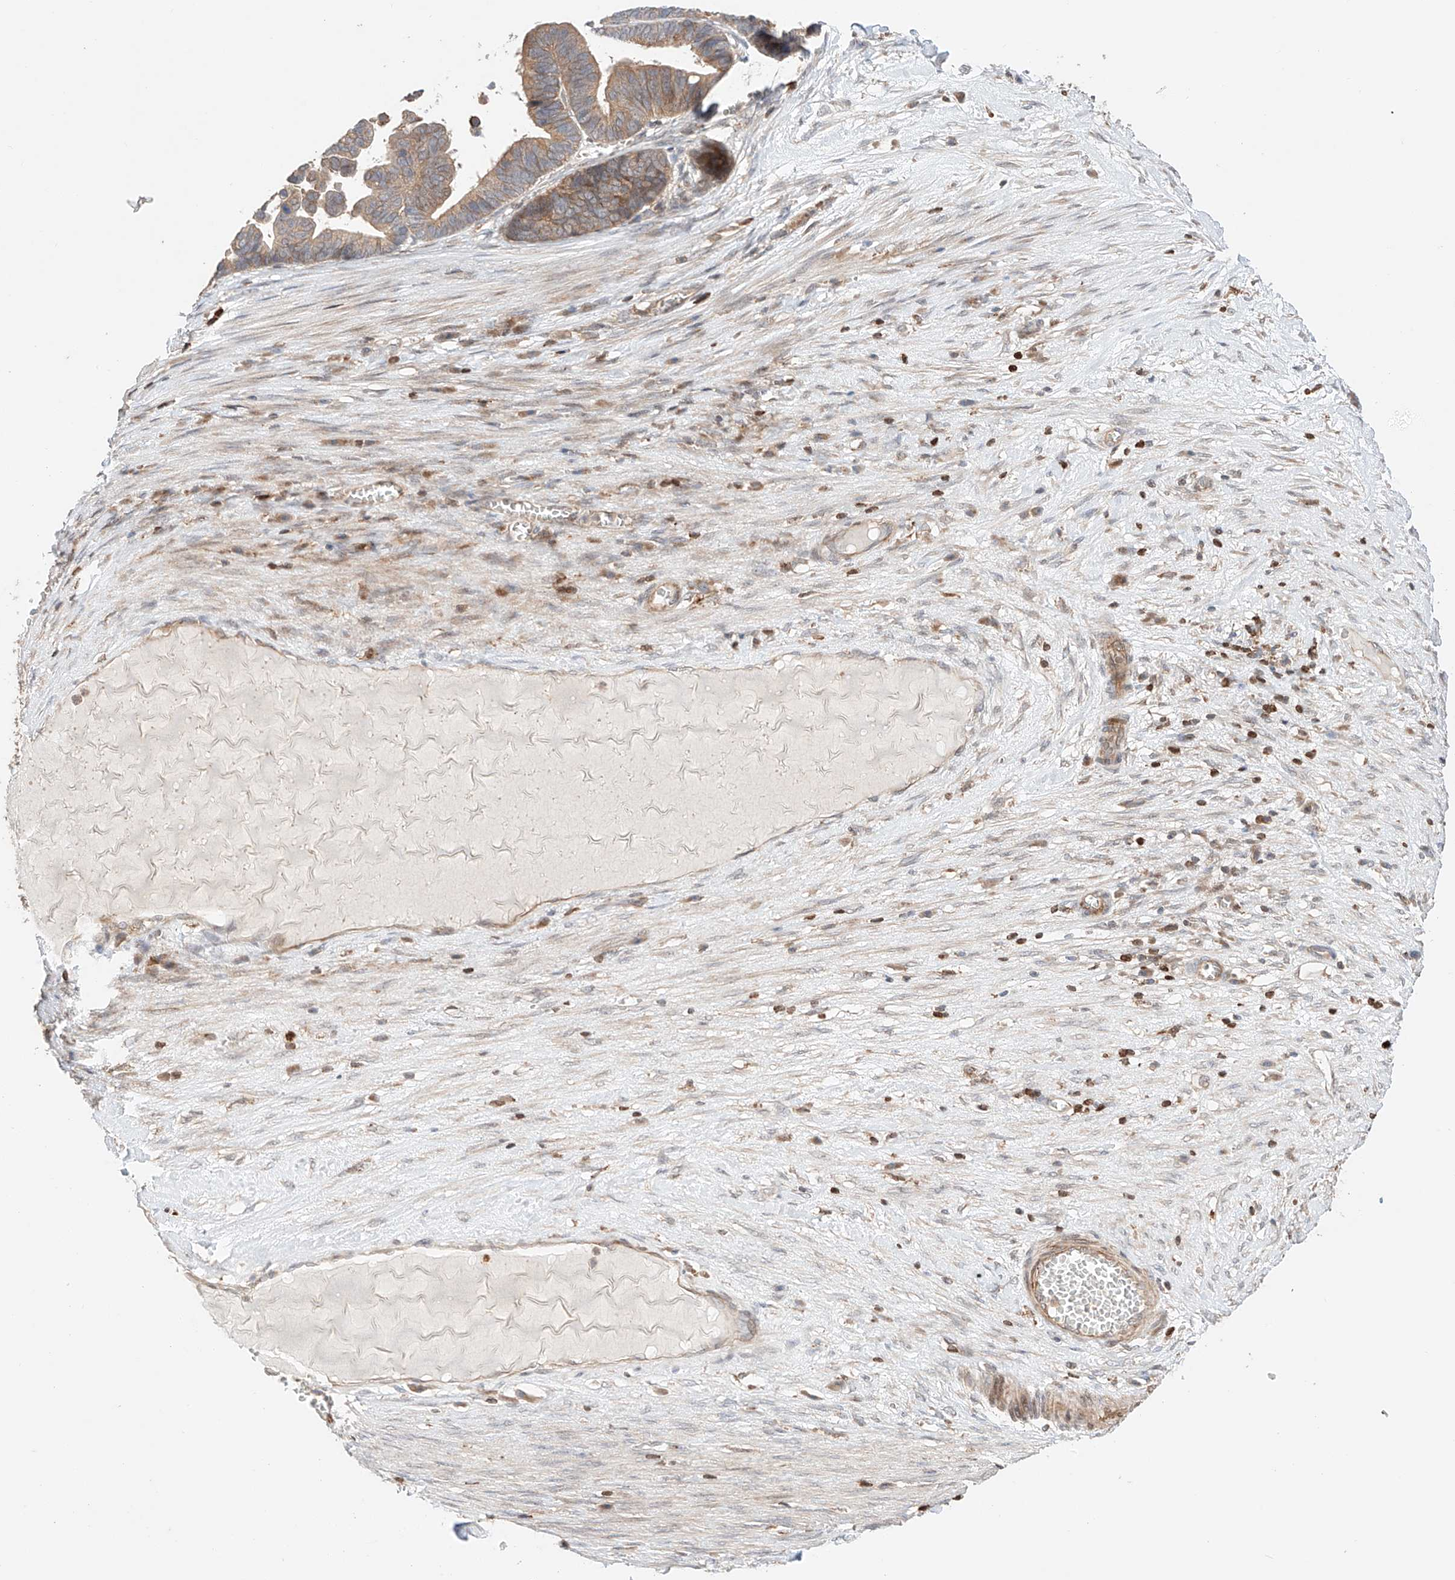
{"staining": {"intensity": "moderate", "quantity": ">75%", "location": "cytoplasmic/membranous"}, "tissue": "ovarian cancer", "cell_type": "Tumor cells", "image_type": "cancer", "snomed": [{"axis": "morphology", "description": "Cystadenocarcinoma, serous, NOS"}, {"axis": "topography", "description": "Ovary"}], "caption": "This image shows immunohistochemistry staining of human ovarian cancer (serous cystadenocarcinoma), with medium moderate cytoplasmic/membranous expression in about >75% of tumor cells.", "gene": "IGSF22", "patient": {"sex": "female", "age": 56}}